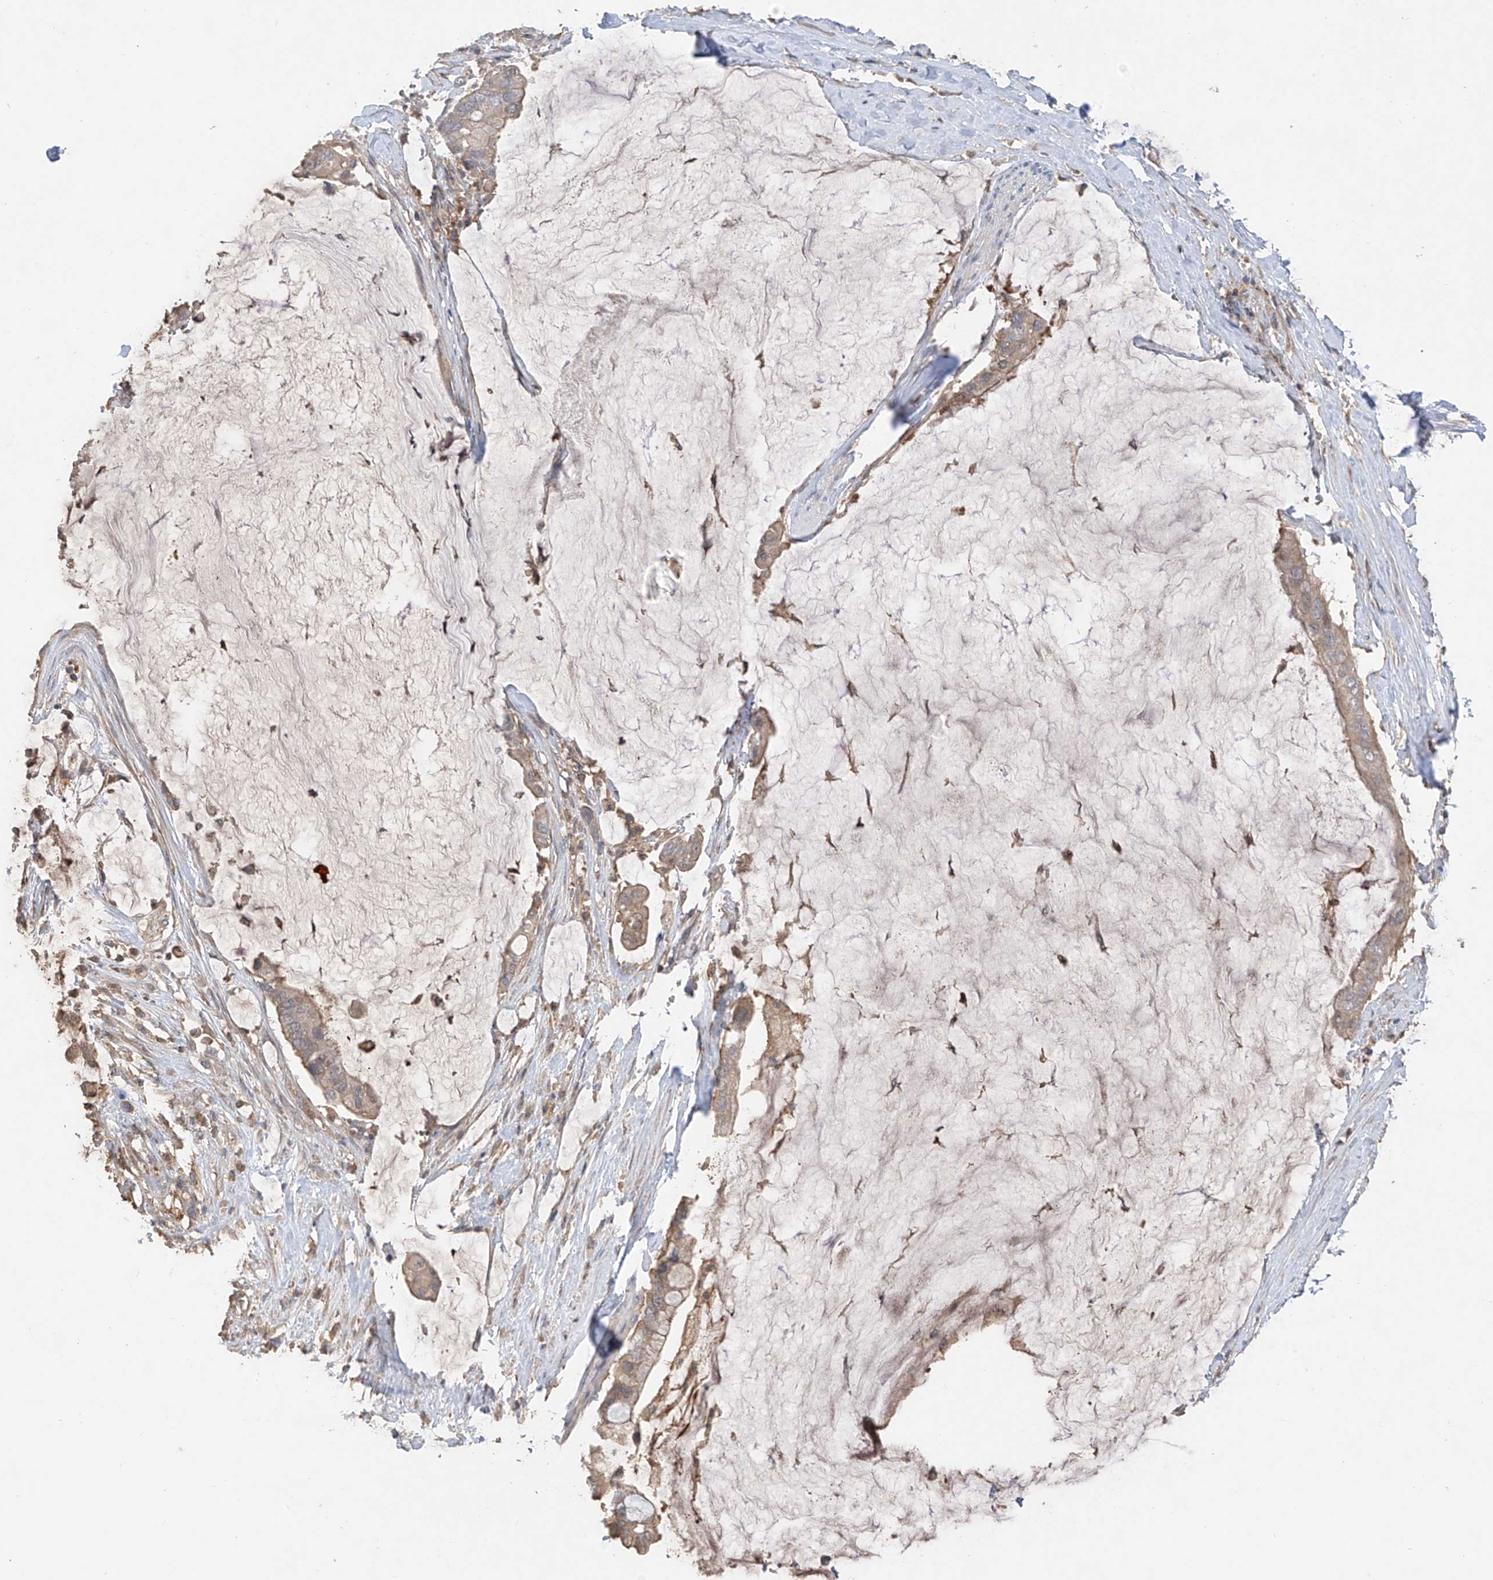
{"staining": {"intensity": "weak", "quantity": ">75%", "location": "cytoplasmic/membranous"}, "tissue": "pancreatic cancer", "cell_type": "Tumor cells", "image_type": "cancer", "snomed": [{"axis": "morphology", "description": "Adenocarcinoma, NOS"}, {"axis": "topography", "description": "Pancreas"}], "caption": "High-power microscopy captured an immunohistochemistry (IHC) histopathology image of pancreatic adenocarcinoma, revealing weak cytoplasmic/membranous expression in about >75% of tumor cells.", "gene": "CACNA2D4", "patient": {"sex": "male", "age": 41}}